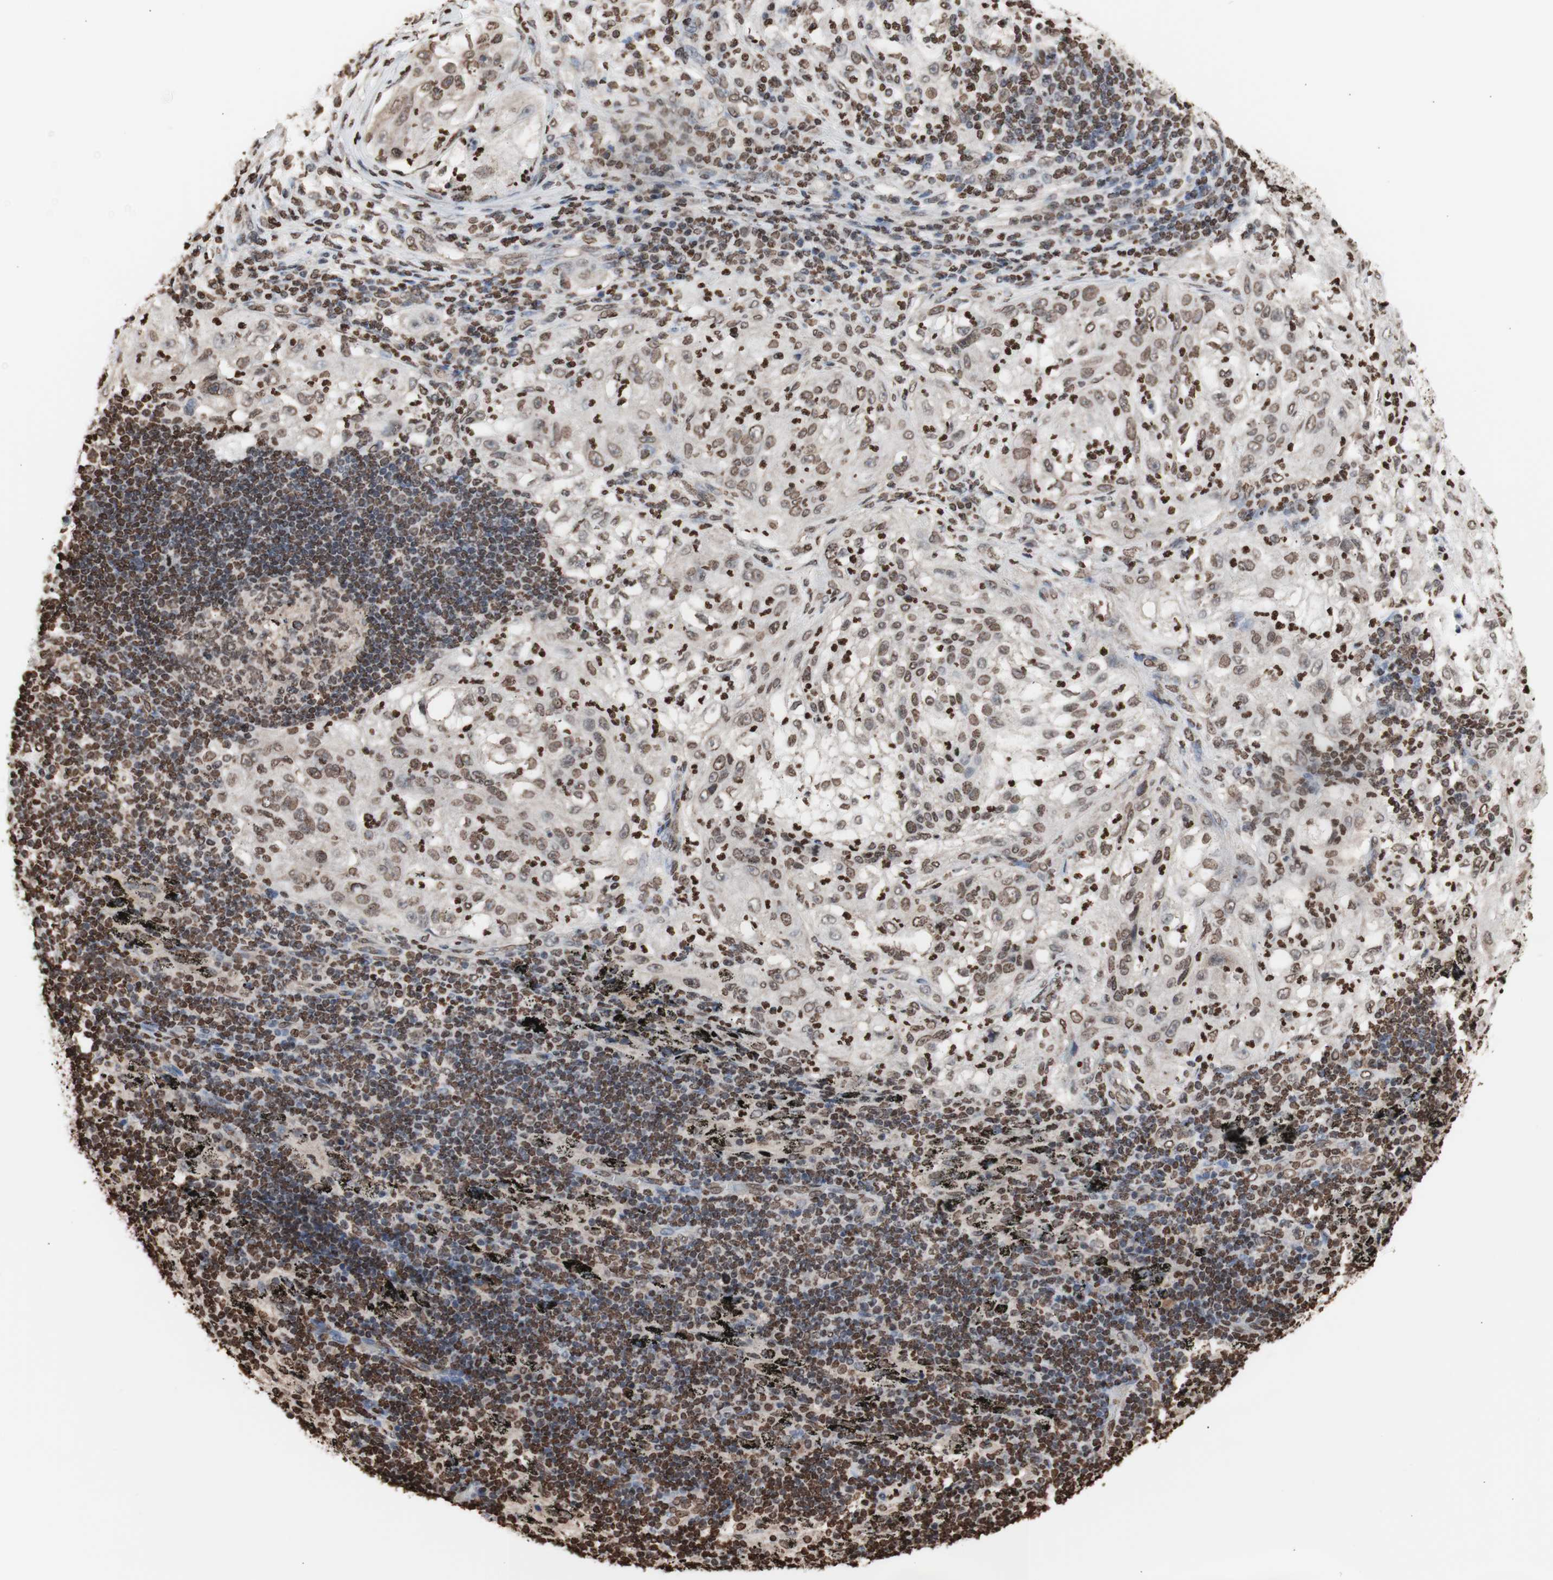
{"staining": {"intensity": "moderate", "quantity": ">75%", "location": "cytoplasmic/membranous,nuclear"}, "tissue": "lung cancer", "cell_type": "Tumor cells", "image_type": "cancer", "snomed": [{"axis": "morphology", "description": "Inflammation, NOS"}, {"axis": "morphology", "description": "Squamous cell carcinoma, NOS"}, {"axis": "topography", "description": "Lymph node"}, {"axis": "topography", "description": "Soft tissue"}, {"axis": "topography", "description": "Lung"}], "caption": "Squamous cell carcinoma (lung) stained for a protein exhibits moderate cytoplasmic/membranous and nuclear positivity in tumor cells.", "gene": "SNAI2", "patient": {"sex": "male", "age": 66}}